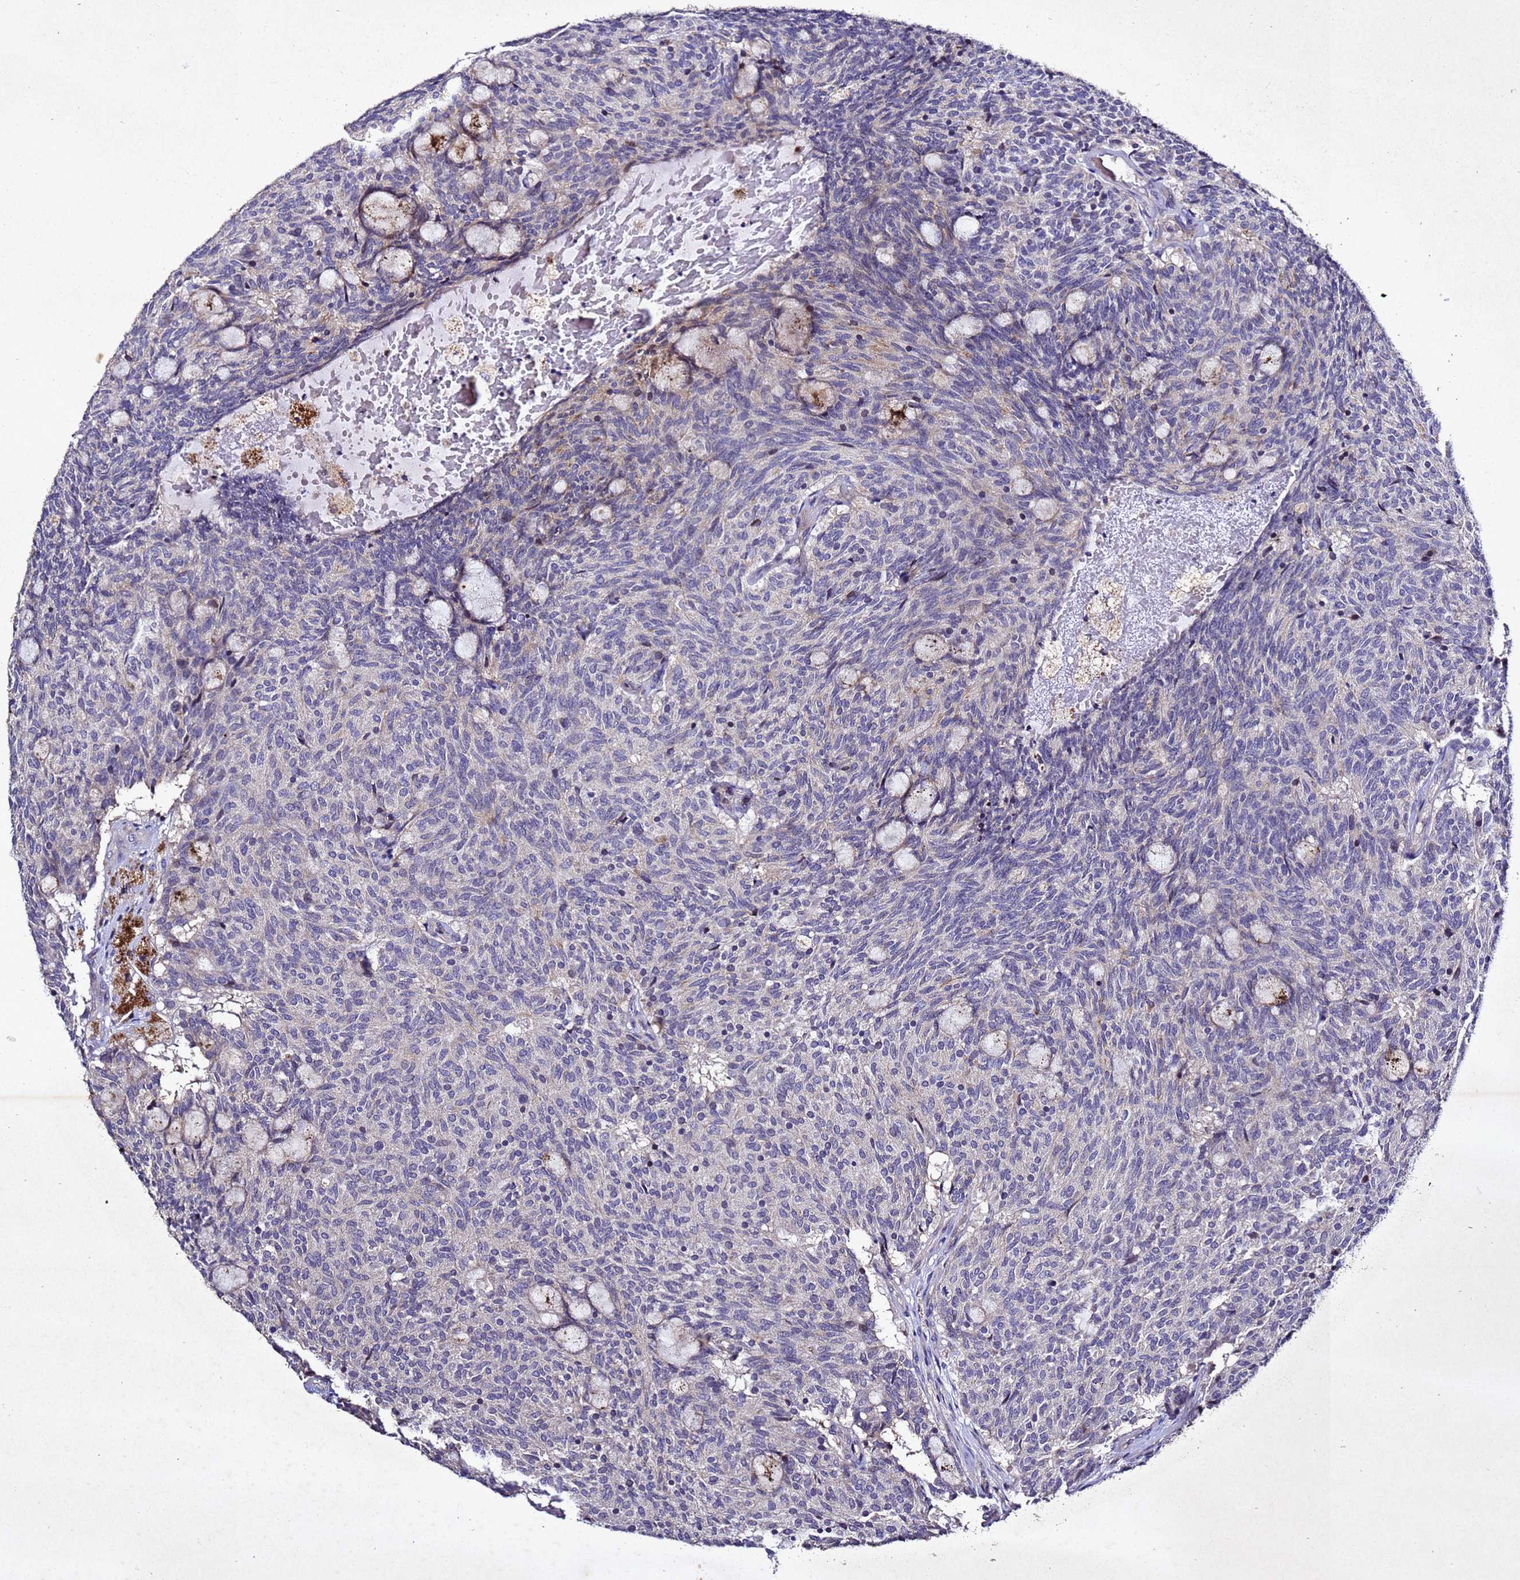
{"staining": {"intensity": "negative", "quantity": "none", "location": "none"}, "tissue": "carcinoid", "cell_type": "Tumor cells", "image_type": "cancer", "snomed": [{"axis": "morphology", "description": "Carcinoid, malignant, NOS"}, {"axis": "topography", "description": "Pancreas"}], "caption": "The immunohistochemistry histopathology image has no significant positivity in tumor cells of carcinoid (malignant) tissue.", "gene": "SV2B", "patient": {"sex": "female", "age": 54}}